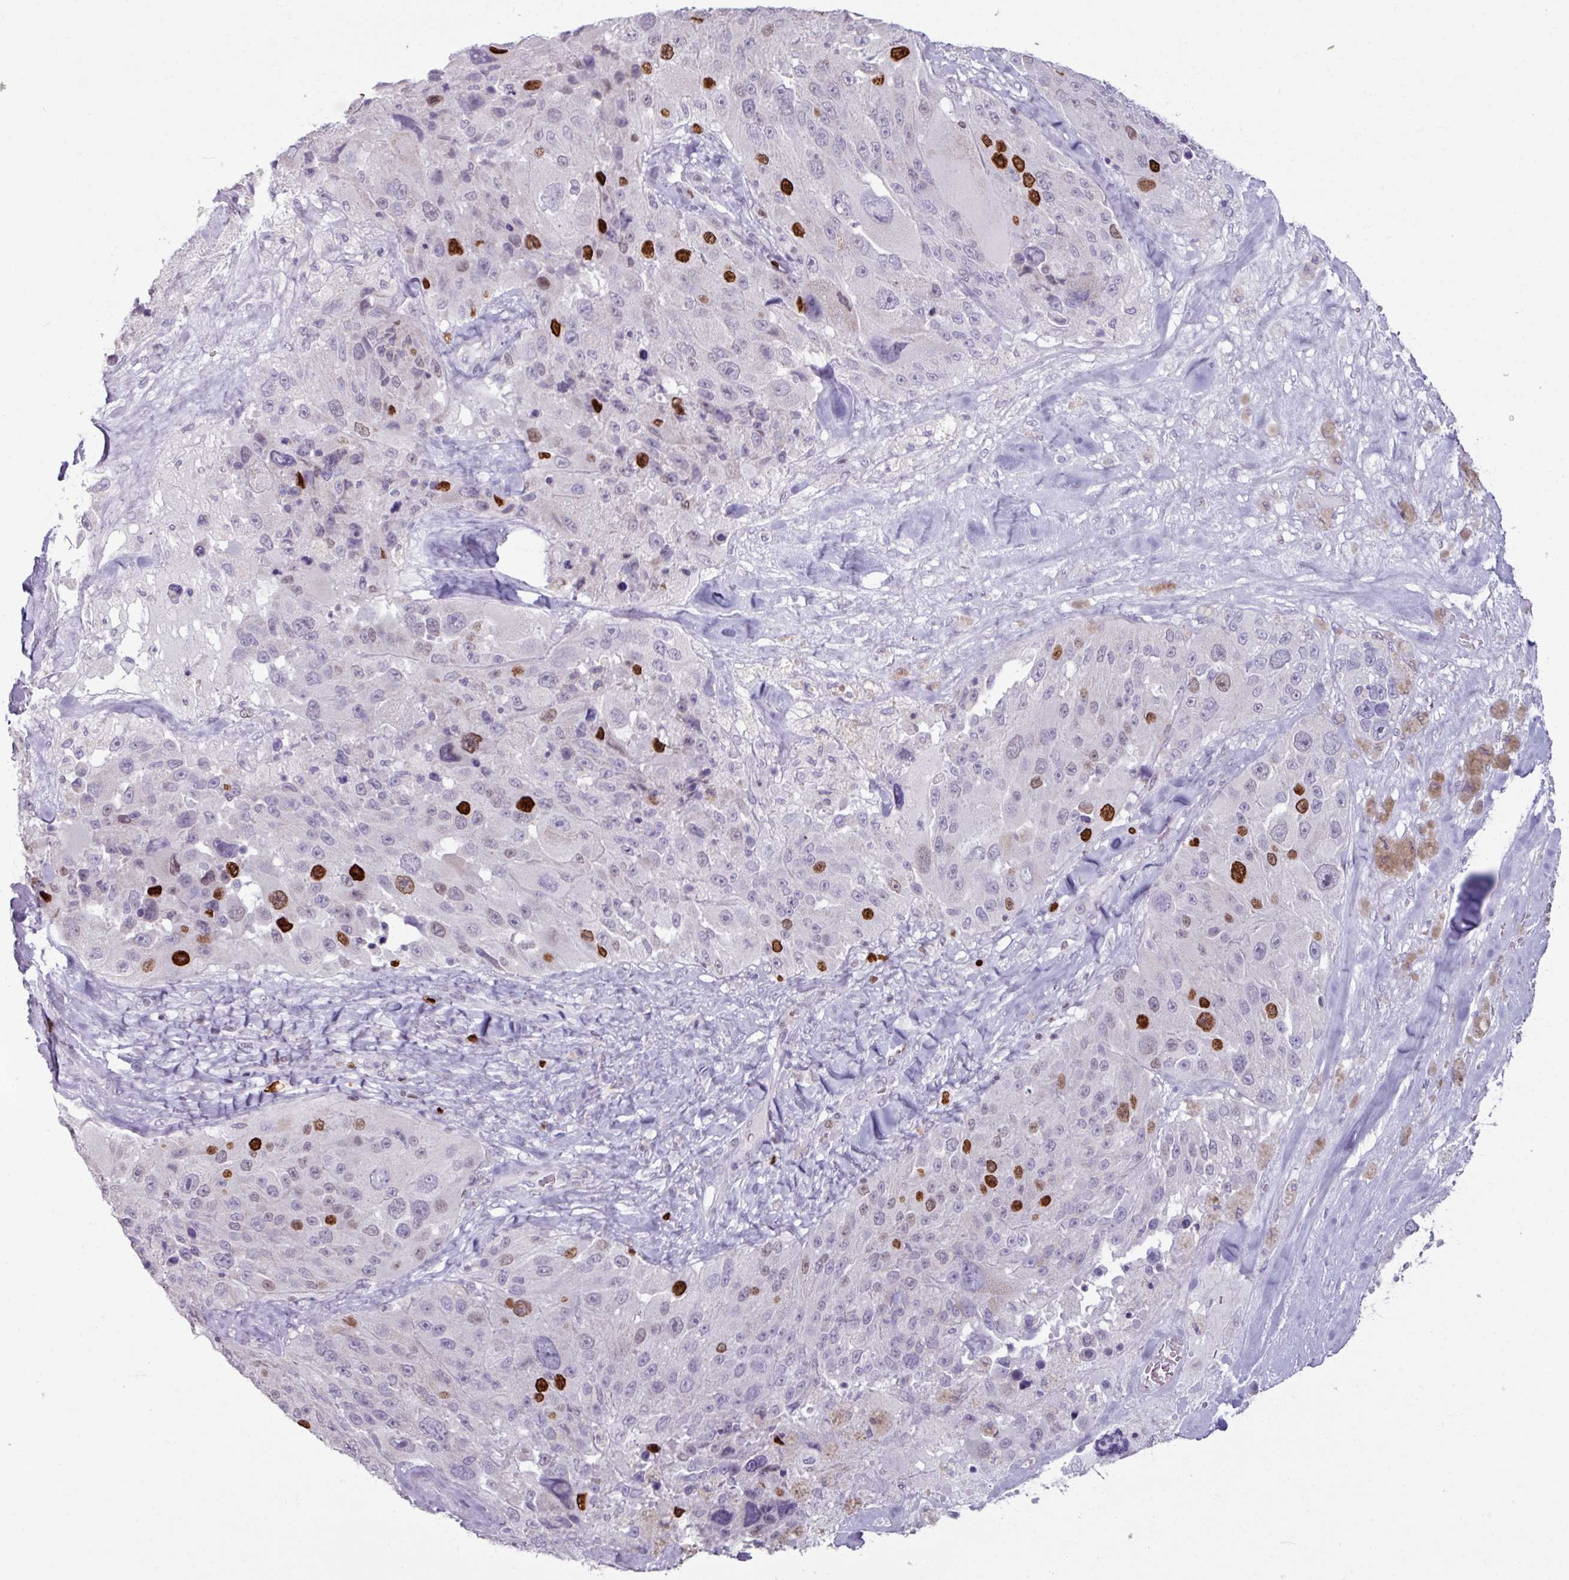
{"staining": {"intensity": "strong", "quantity": "<25%", "location": "nuclear"}, "tissue": "melanoma", "cell_type": "Tumor cells", "image_type": "cancer", "snomed": [{"axis": "morphology", "description": "Malignant melanoma, Metastatic site"}, {"axis": "topography", "description": "Lymph node"}], "caption": "Melanoma tissue exhibits strong nuclear staining in approximately <25% of tumor cells", "gene": "ATAD2", "patient": {"sex": "male", "age": 62}}